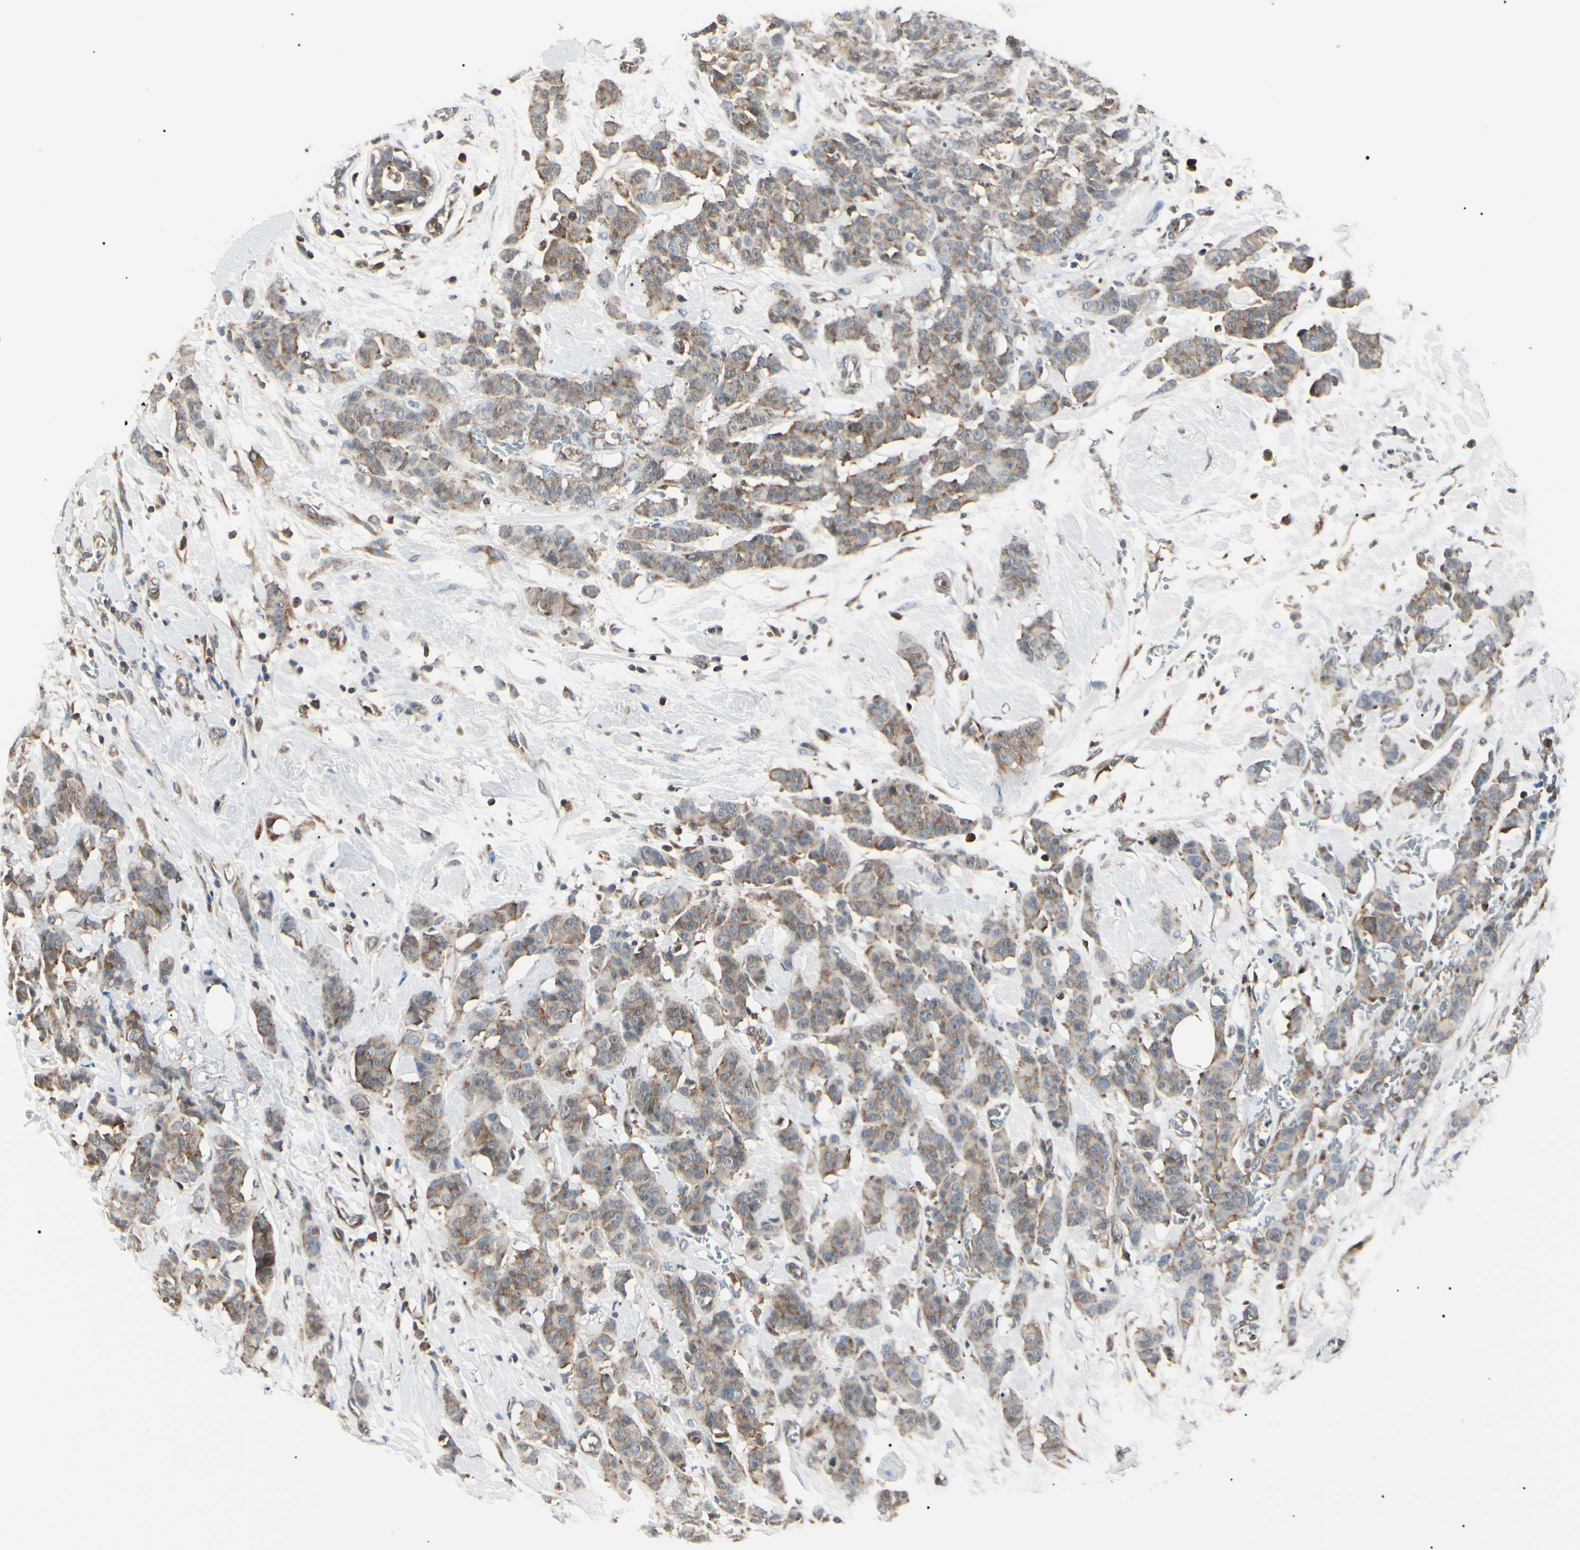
{"staining": {"intensity": "moderate", "quantity": "25%-75%", "location": "cytoplasmic/membranous"}, "tissue": "breast cancer", "cell_type": "Tumor cells", "image_type": "cancer", "snomed": [{"axis": "morphology", "description": "Normal tissue, NOS"}, {"axis": "morphology", "description": "Duct carcinoma"}, {"axis": "topography", "description": "Breast"}], "caption": "Immunohistochemical staining of breast cancer exhibits medium levels of moderate cytoplasmic/membranous expression in about 25%-75% of tumor cells.", "gene": "MAPRE1", "patient": {"sex": "female", "age": 40}}